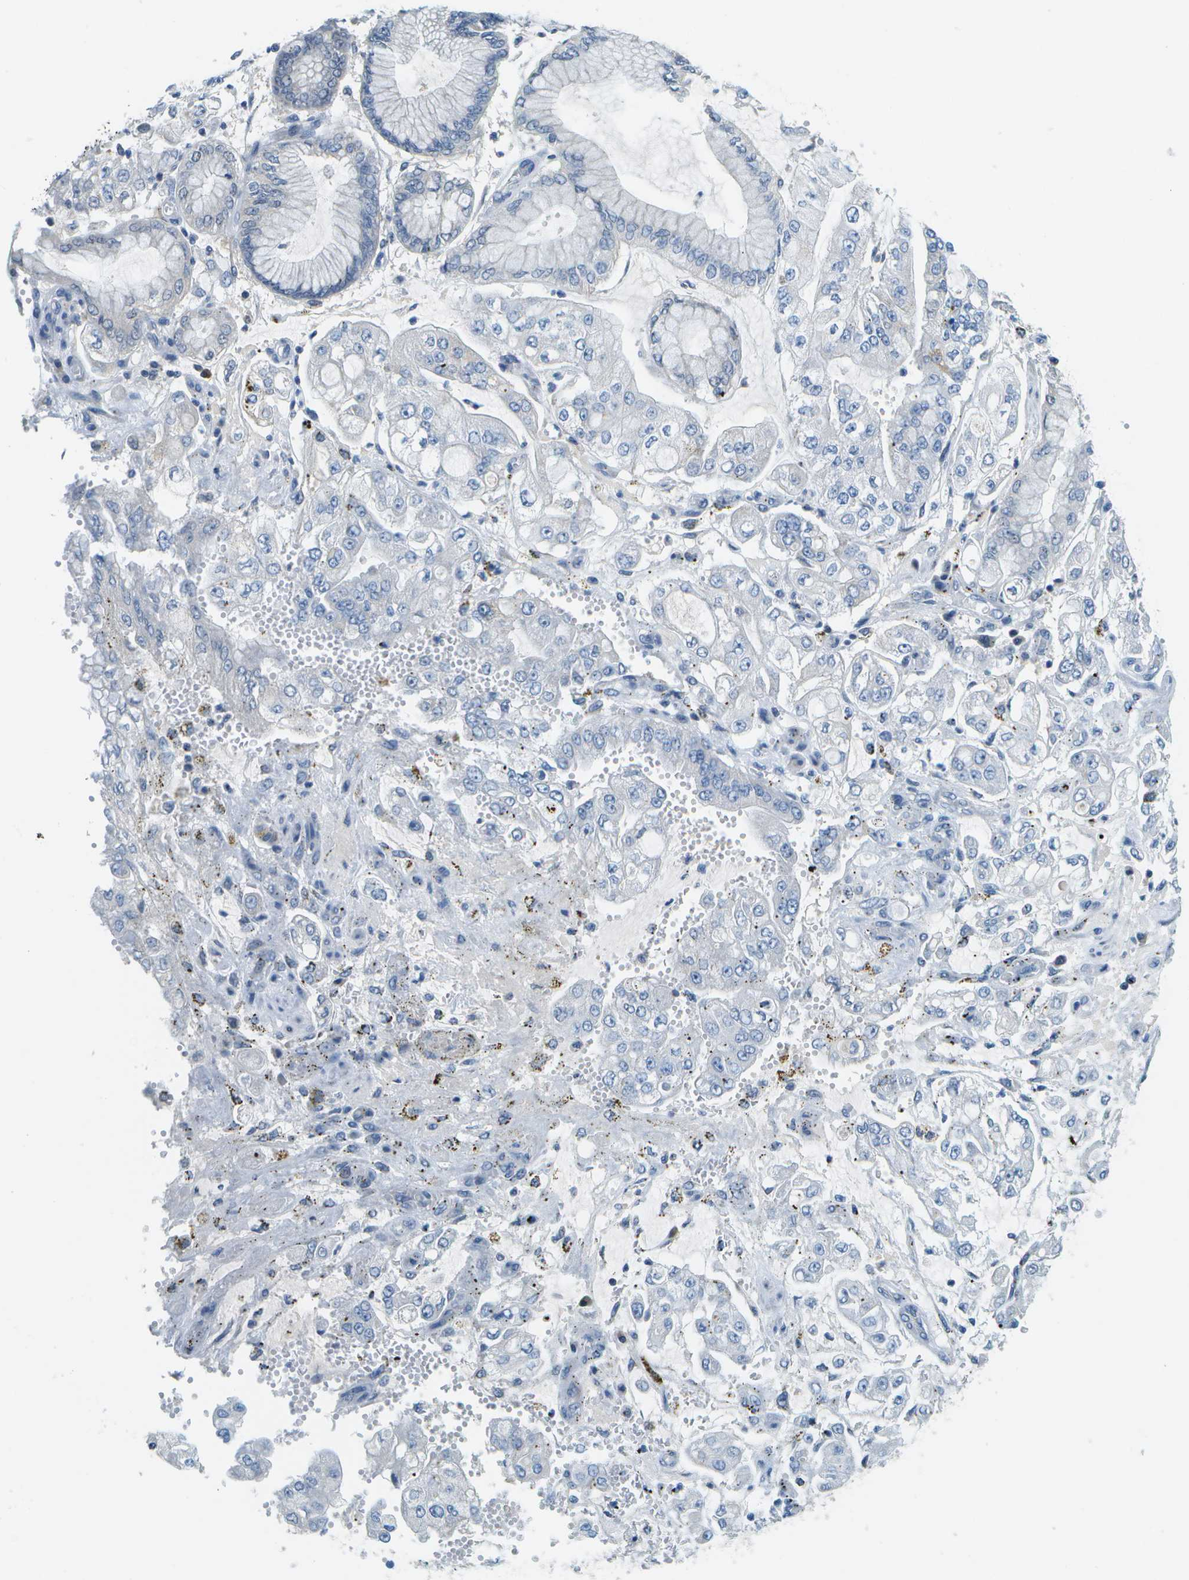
{"staining": {"intensity": "negative", "quantity": "none", "location": "none"}, "tissue": "stomach cancer", "cell_type": "Tumor cells", "image_type": "cancer", "snomed": [{"axis": "morphology", "description": "Adenocarcinoma, NOS"}, {"axis": "topography", "description": "Stomach"}], "caption": "Adenocarcinoma (stomach) stained for a protein using immunohistochemistry (IHC) displays no positivity tumor cells.", "gene": "PTGIS", "patient": {"sex": "male", "age": 76}}